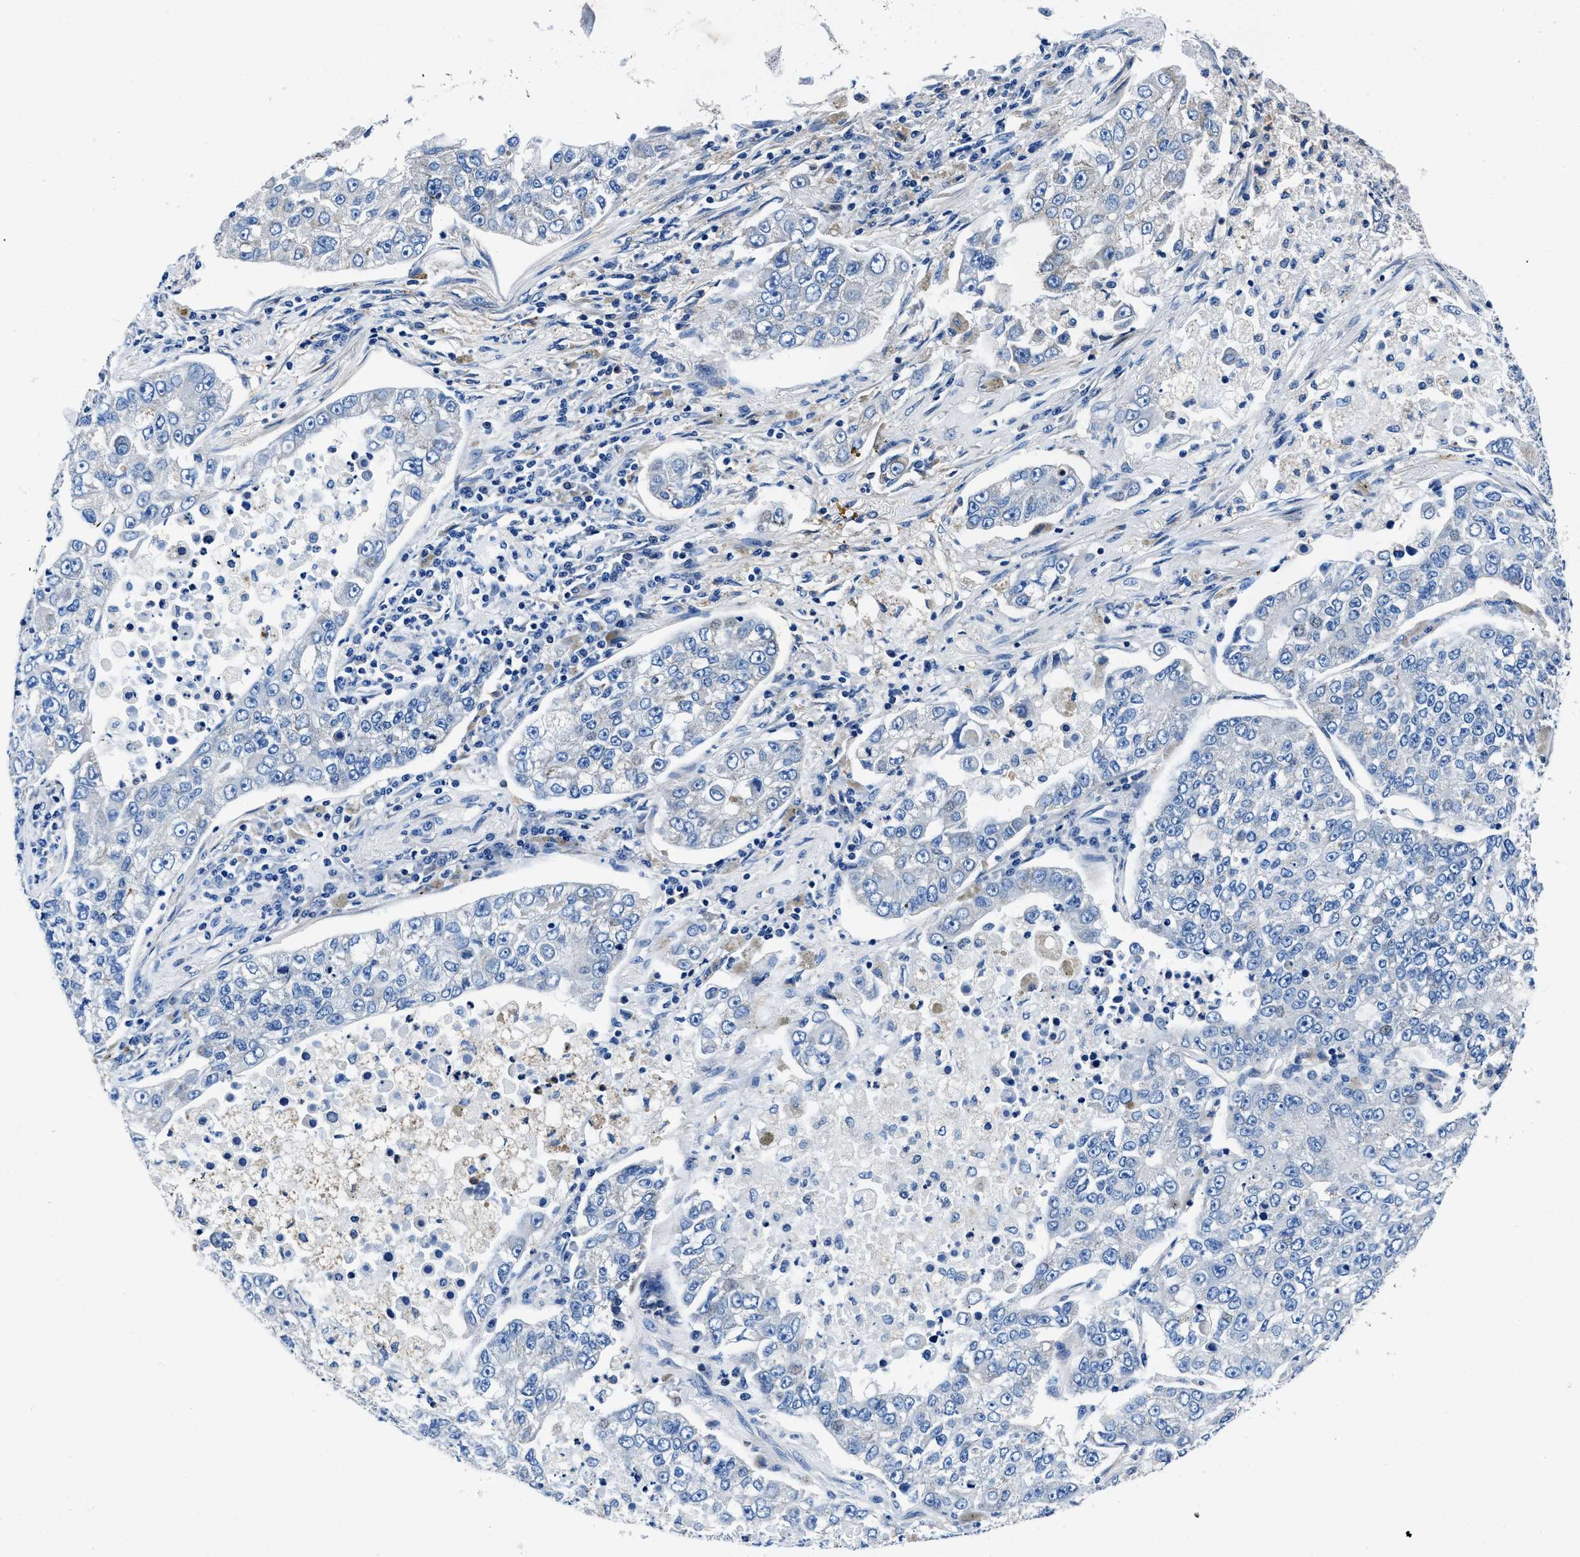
{"staining": {"intensity": "negative", "quantity": "none", "location": "none"}, "tissue": "lung cancer", "cell_type": "Tumor cells", "image_type": "cancer", "snomed": [{"axis": "morphology", "description": "Adenocarcinoma, NOS"}, {"axis": "topography", "description": "Lung"}], "caption": "Photomicrograph shows no protein positivity in tumor cells of lung adenocarcinoma tissue.", "gene": "NEU1", "patient": {"sex": "male", "age": 49}}